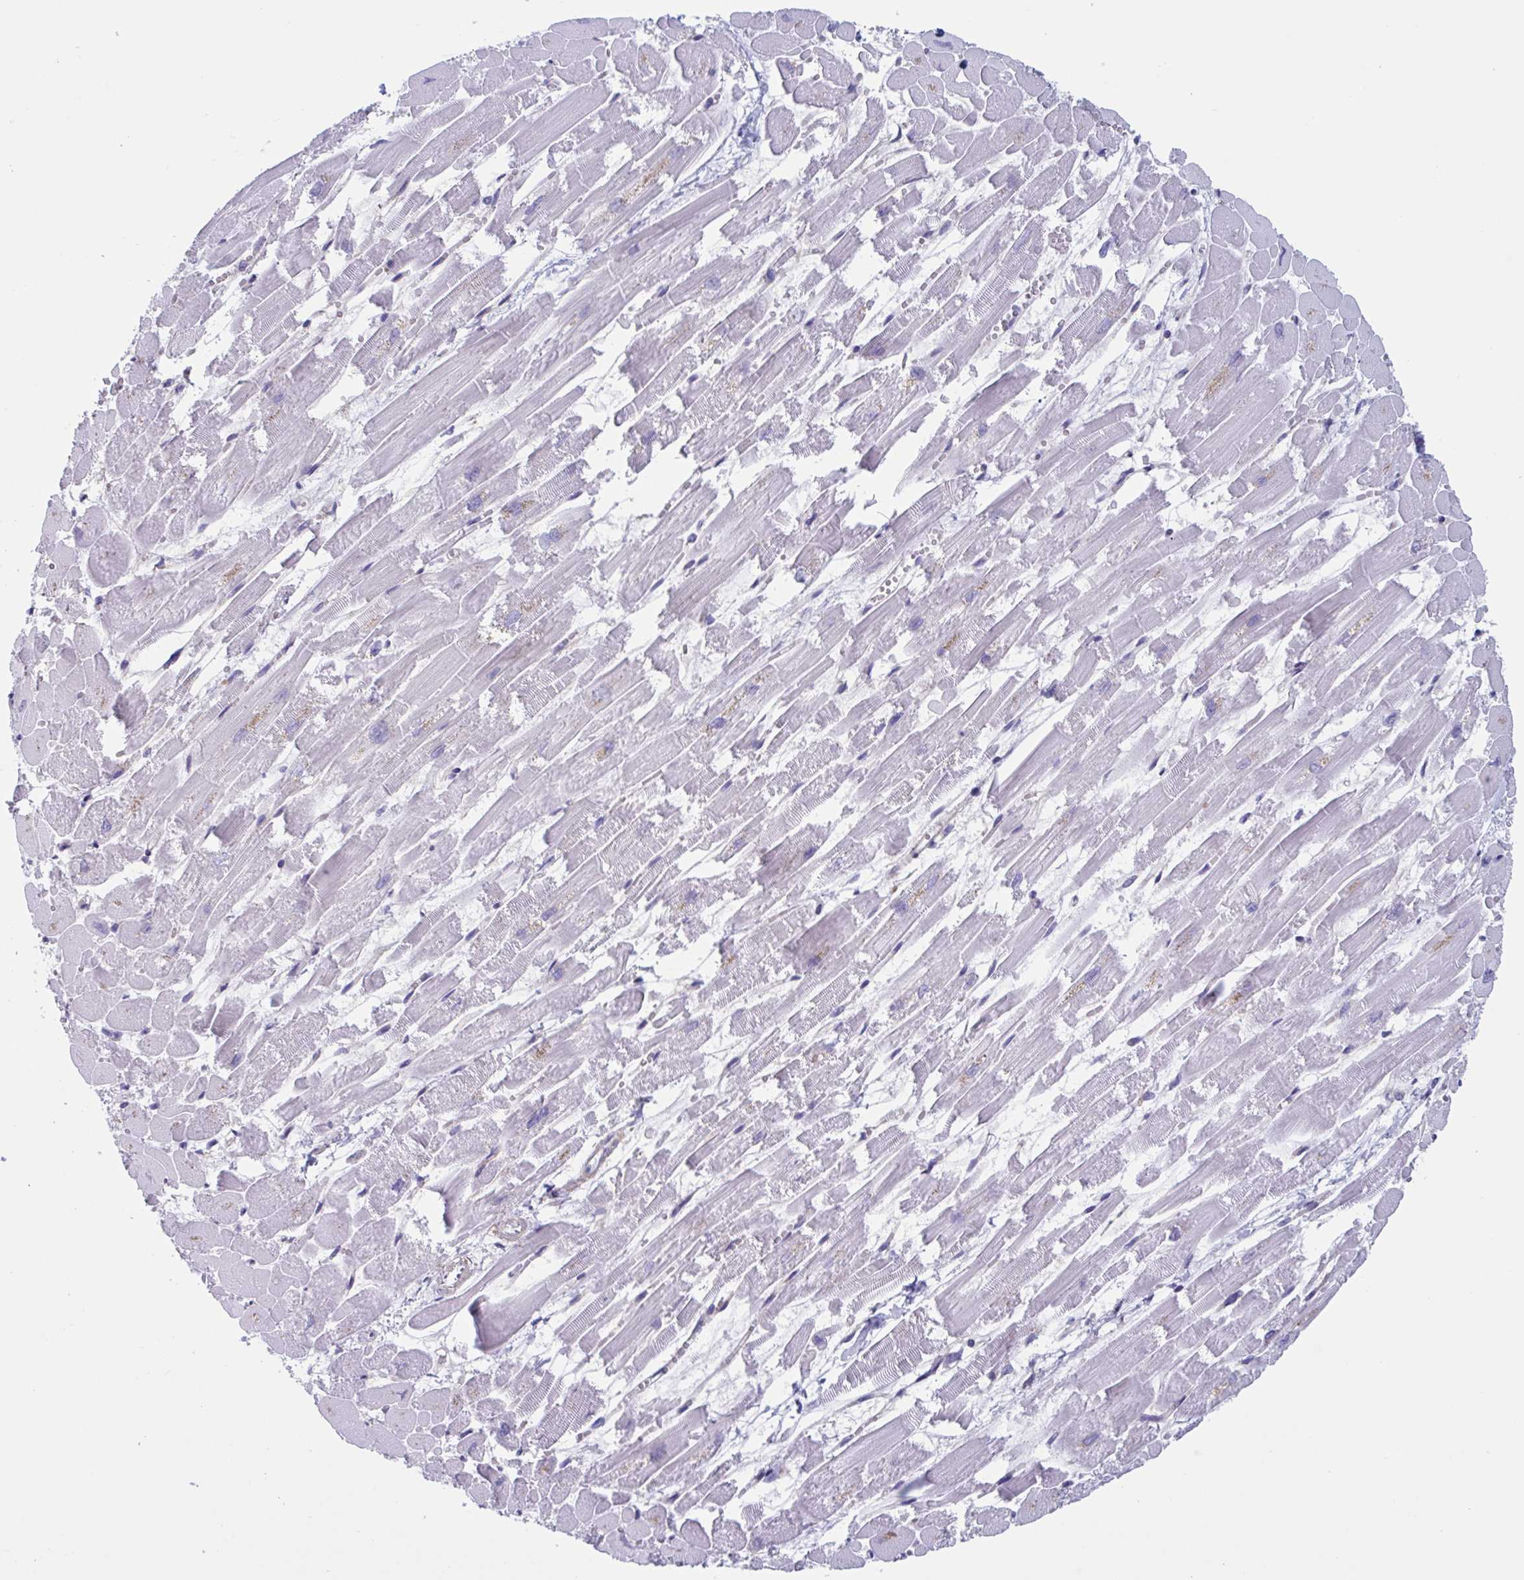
{"staining": {"intensity": "negative", "quantity": "none", "location": "none"}, "tissue": "heart muscle", "cell_type": "Cardiomyocytes", "image_type": "normal", "snomed": [{"axis": "morphology", "description": "Normal tissue, NOS"}, {"axis": "topography", "description": "Heart"}], "caption": "Immunohistochemical staining of benign human heart muscle displays no significant positivity in cardiomyocytes. (Stains: DAB immunohistochemistry with hematoxylin counter stain, Microscopy: brightfield microscopy at high magnification).", "gene": "LPIN3", "patient": {"sex": "female", "age": 52}}